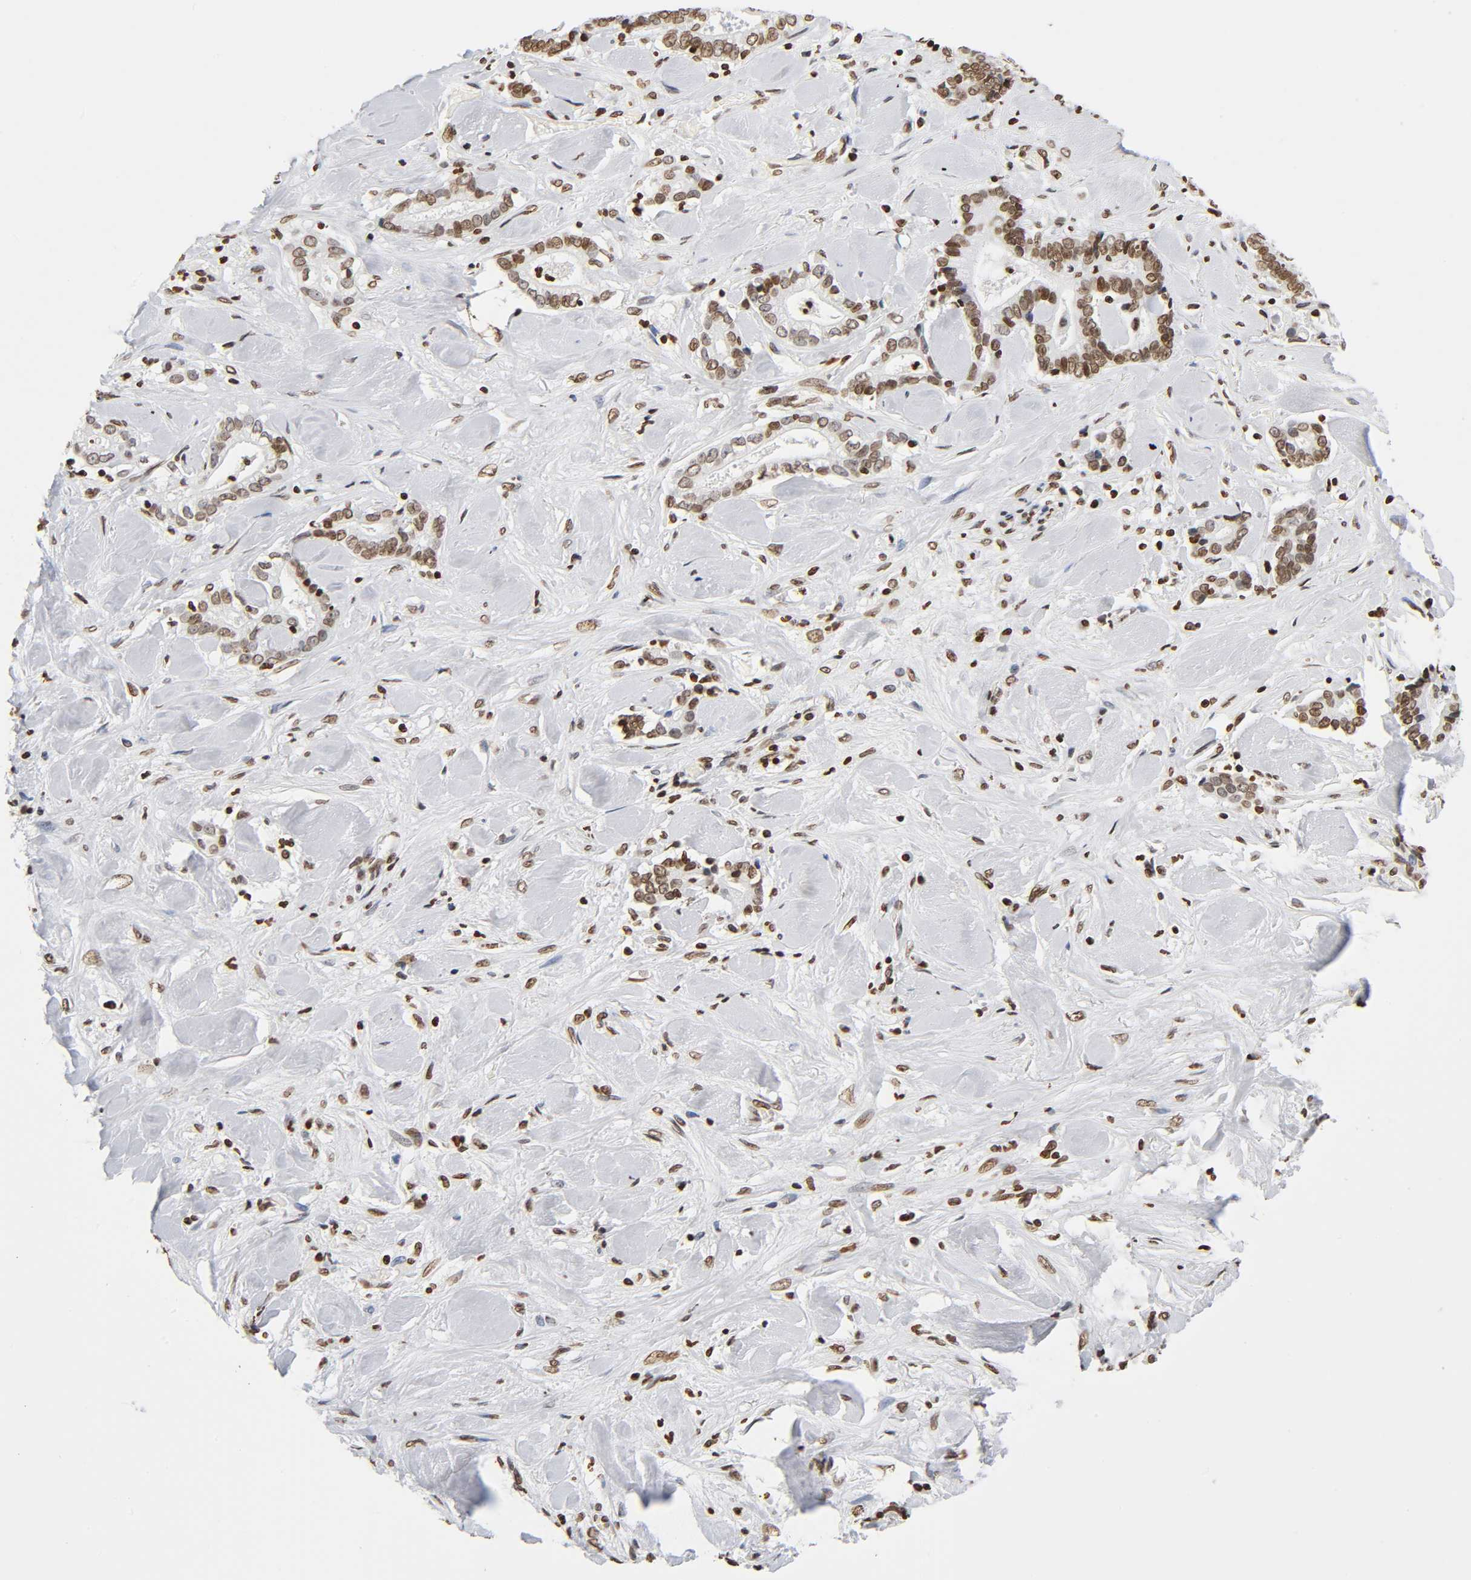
{"staining": {"intensity": "moderate", "quantity": ">75%", "location": "nuclear"}, "tissue": "liver cancer", "cell_type": "Tumor cells", "image_type": "cancer", "snomed": [{"axis": "morphology", "description": "Cholangiocarcinoma"}, {"axis": "topography", "description": "Liver"}], "caption": "Protein staining of liver cancer tissue demonstrates moderate nuclear staining in about >75% of tumor cells.", "gene": "HOXA6", "patient": {"sex": "male", "age": 57}}